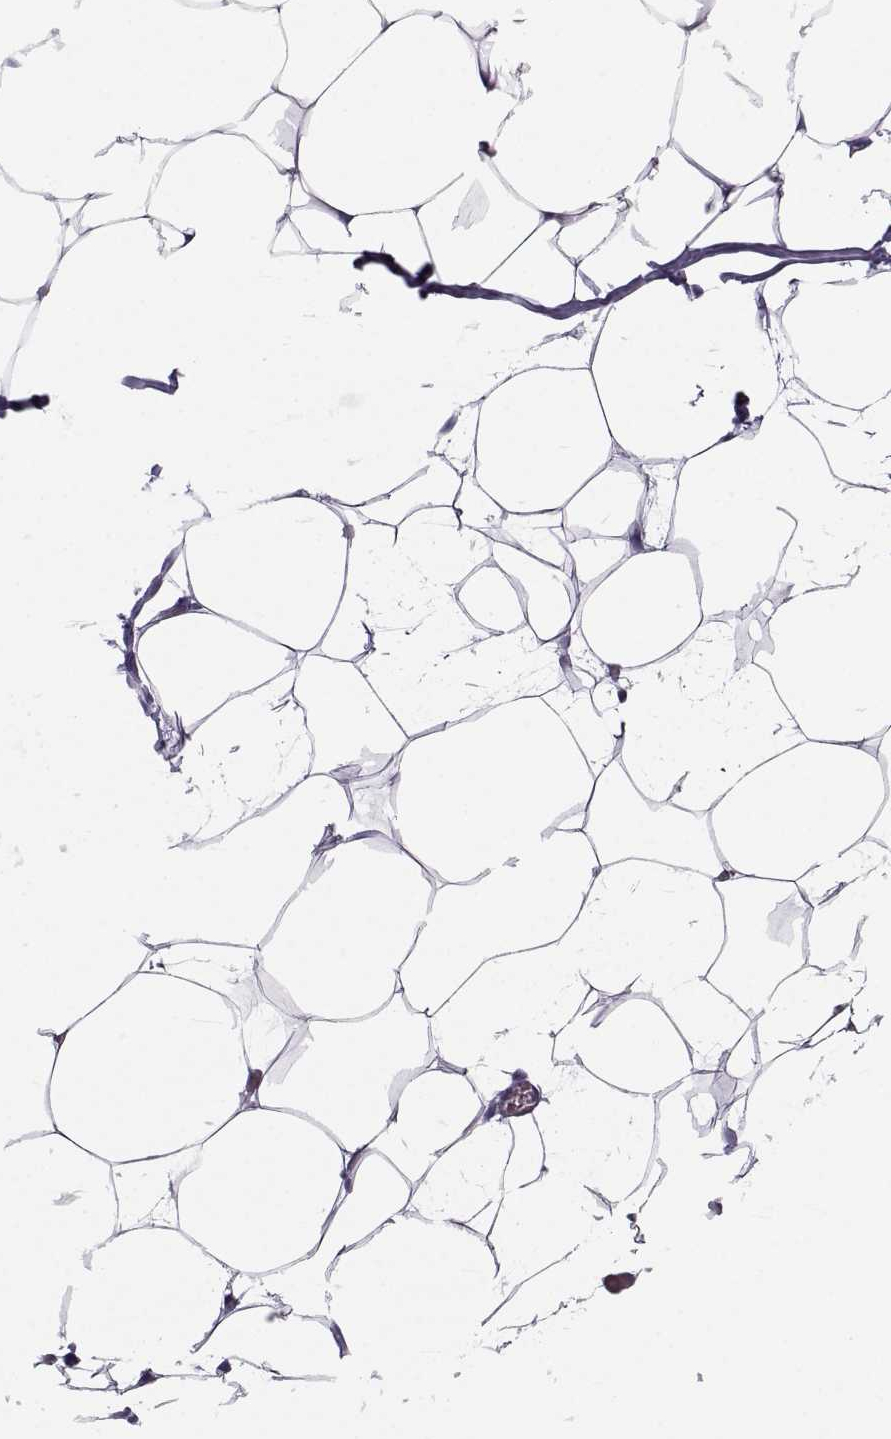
{"staining": {"intensity": "negative", "quantity": "none", "location": "none"}, "tissue": "adipose tissue", "cell_type": "Adipocytes", "image_type": "normal", "snomed": [{"axis": "morphology", "description": "Normal tissue, NOS"}, {"axis": "topography", "description": "Adipose tissue"}], "caption": "A high-resolution image shows immunohistochemistry (IHC) staining of normal adipose tissue, which exhibits no significant staining in adipocytes.", "gene": "PCSK1N", "patient": {"sex": "male", "age": 57}}